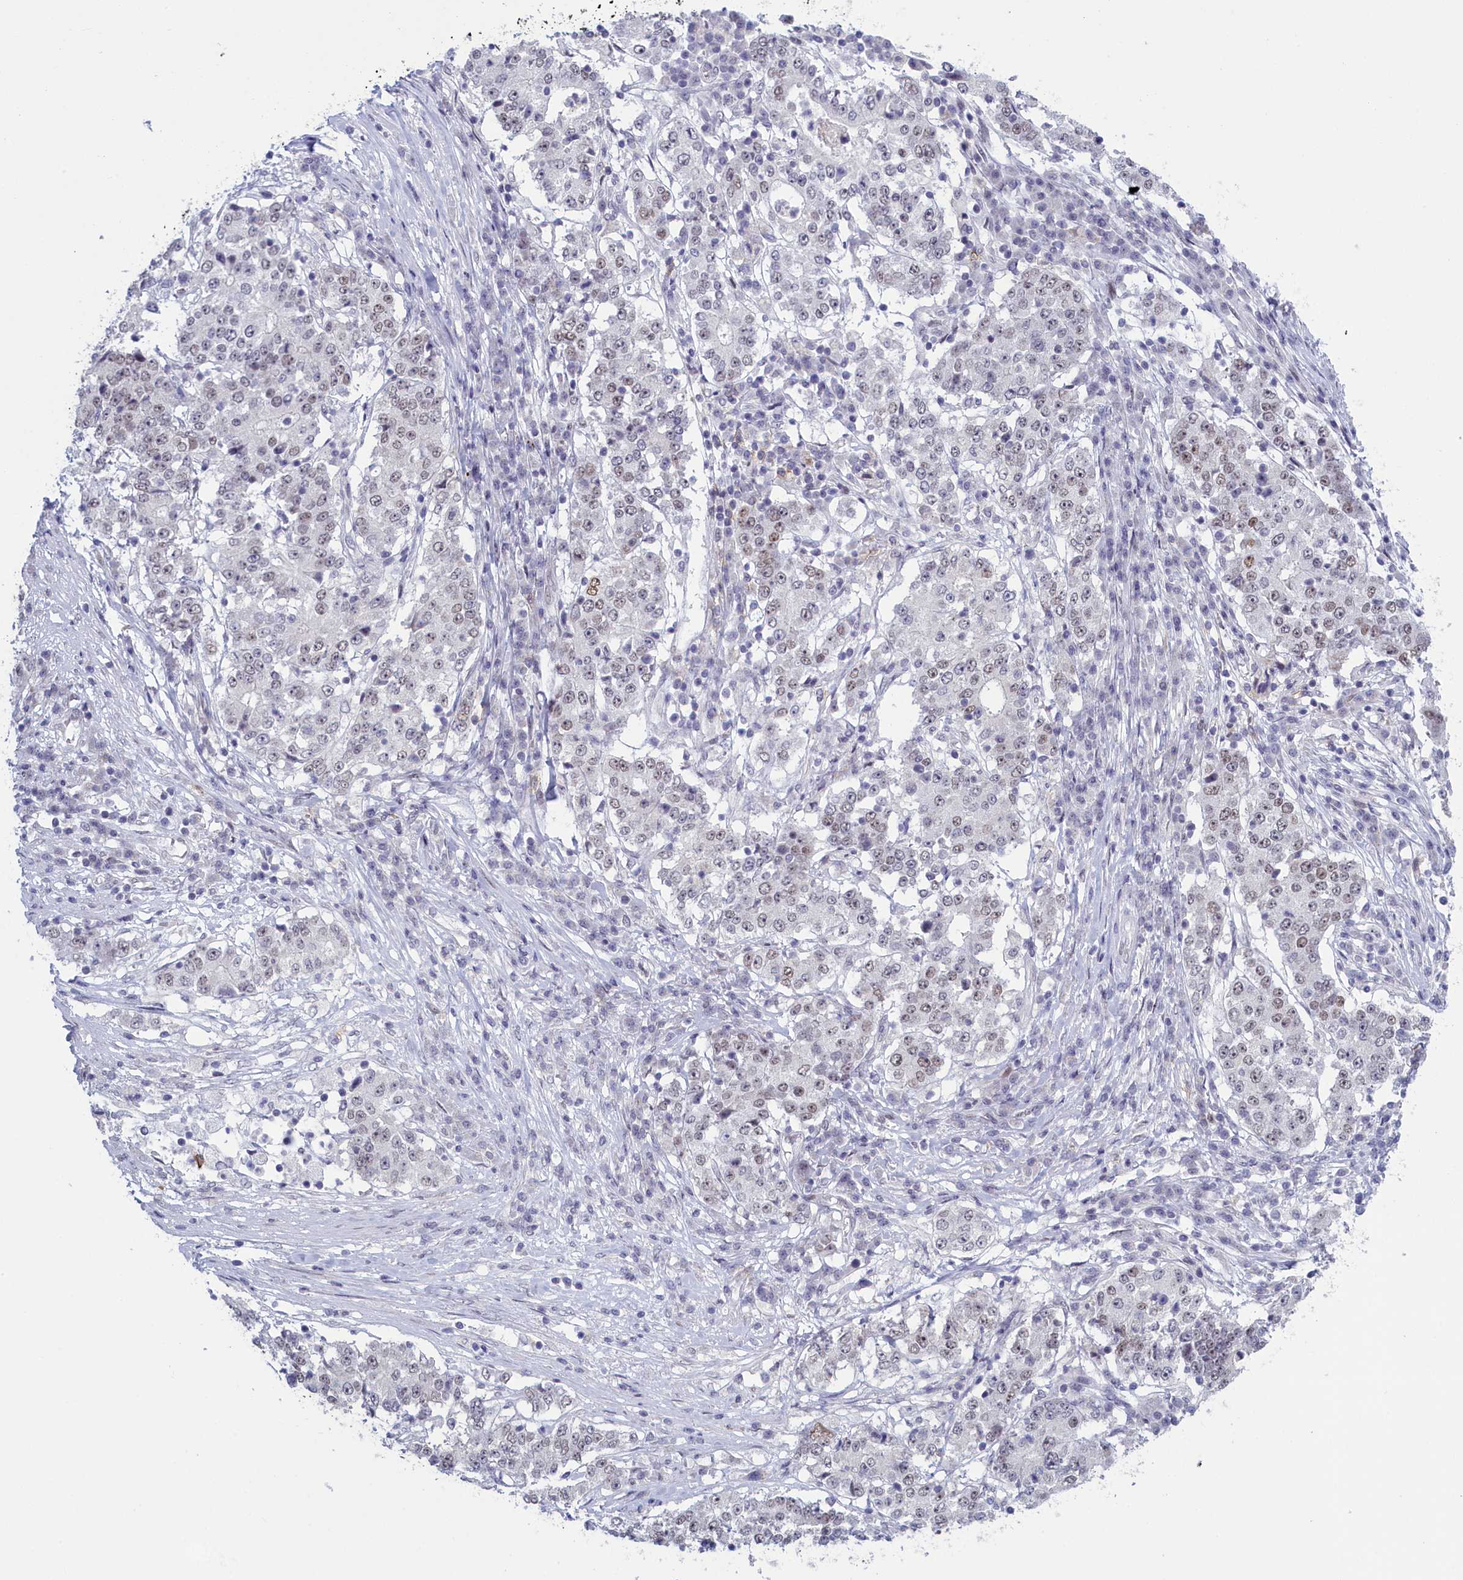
{"staining": {"intensity": "weak", "quantity": "<25%", "location": "nuclear"}, "tissue": "stomach cancer", "cell_type": "Tumor cells", "image_type": "cancer", "snomed": [{"axis": "morphology", "description": "Adenocarcinoma, NOS"}, {"axis": "topography", "description": "Stomach"}], "caption": "Tumor cells are negative for protein expression in human stomach adenocarcinoma.", "gene": "ATF7IP2", "patient": {"sex": "male", "age": 59}}